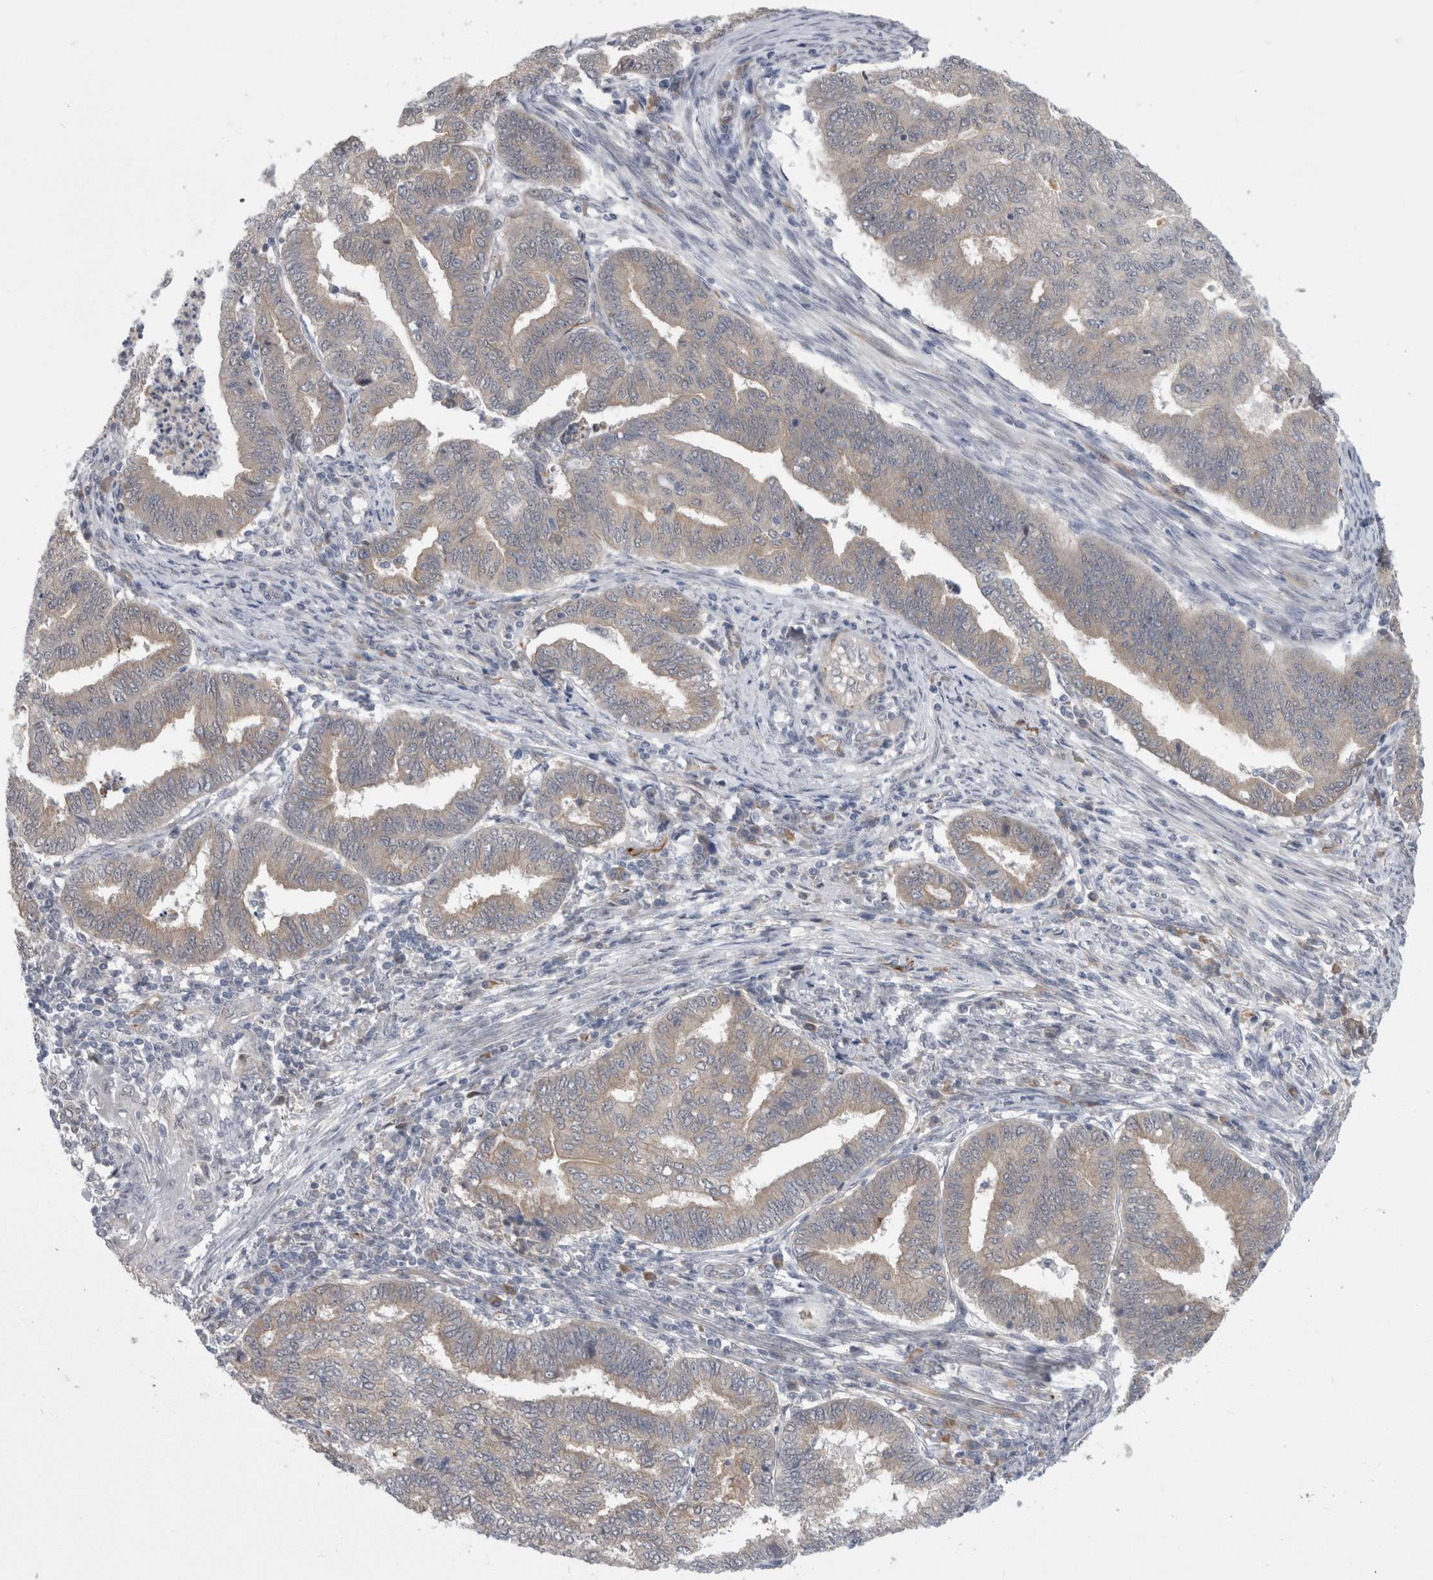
{"staining": {"intensity": "weak", "quantity": "25%-75%", "location": "cytoplasmic/membranous"}, "tissue": "endometrial cancer", "cell_type": "Tumor cells", "image_type": "cancer", "snomed": [{"axis": "morphology", "description": "Polyp, NOS"}, {"axis": "morphology", "description": "Adenocarcinoma, NOS"}, {"axis": "morphology", "description": "Adenoma, NOS"}, {"axis": "topography", "description": "Endometrium"}], "caption": "A brown stain labels weak cytoplasmic/membranous expression of a protein in human endometrial adenoma tumor cells.", "gene": "FAM83H", "patient": {"sex": "female", "age": 79}}